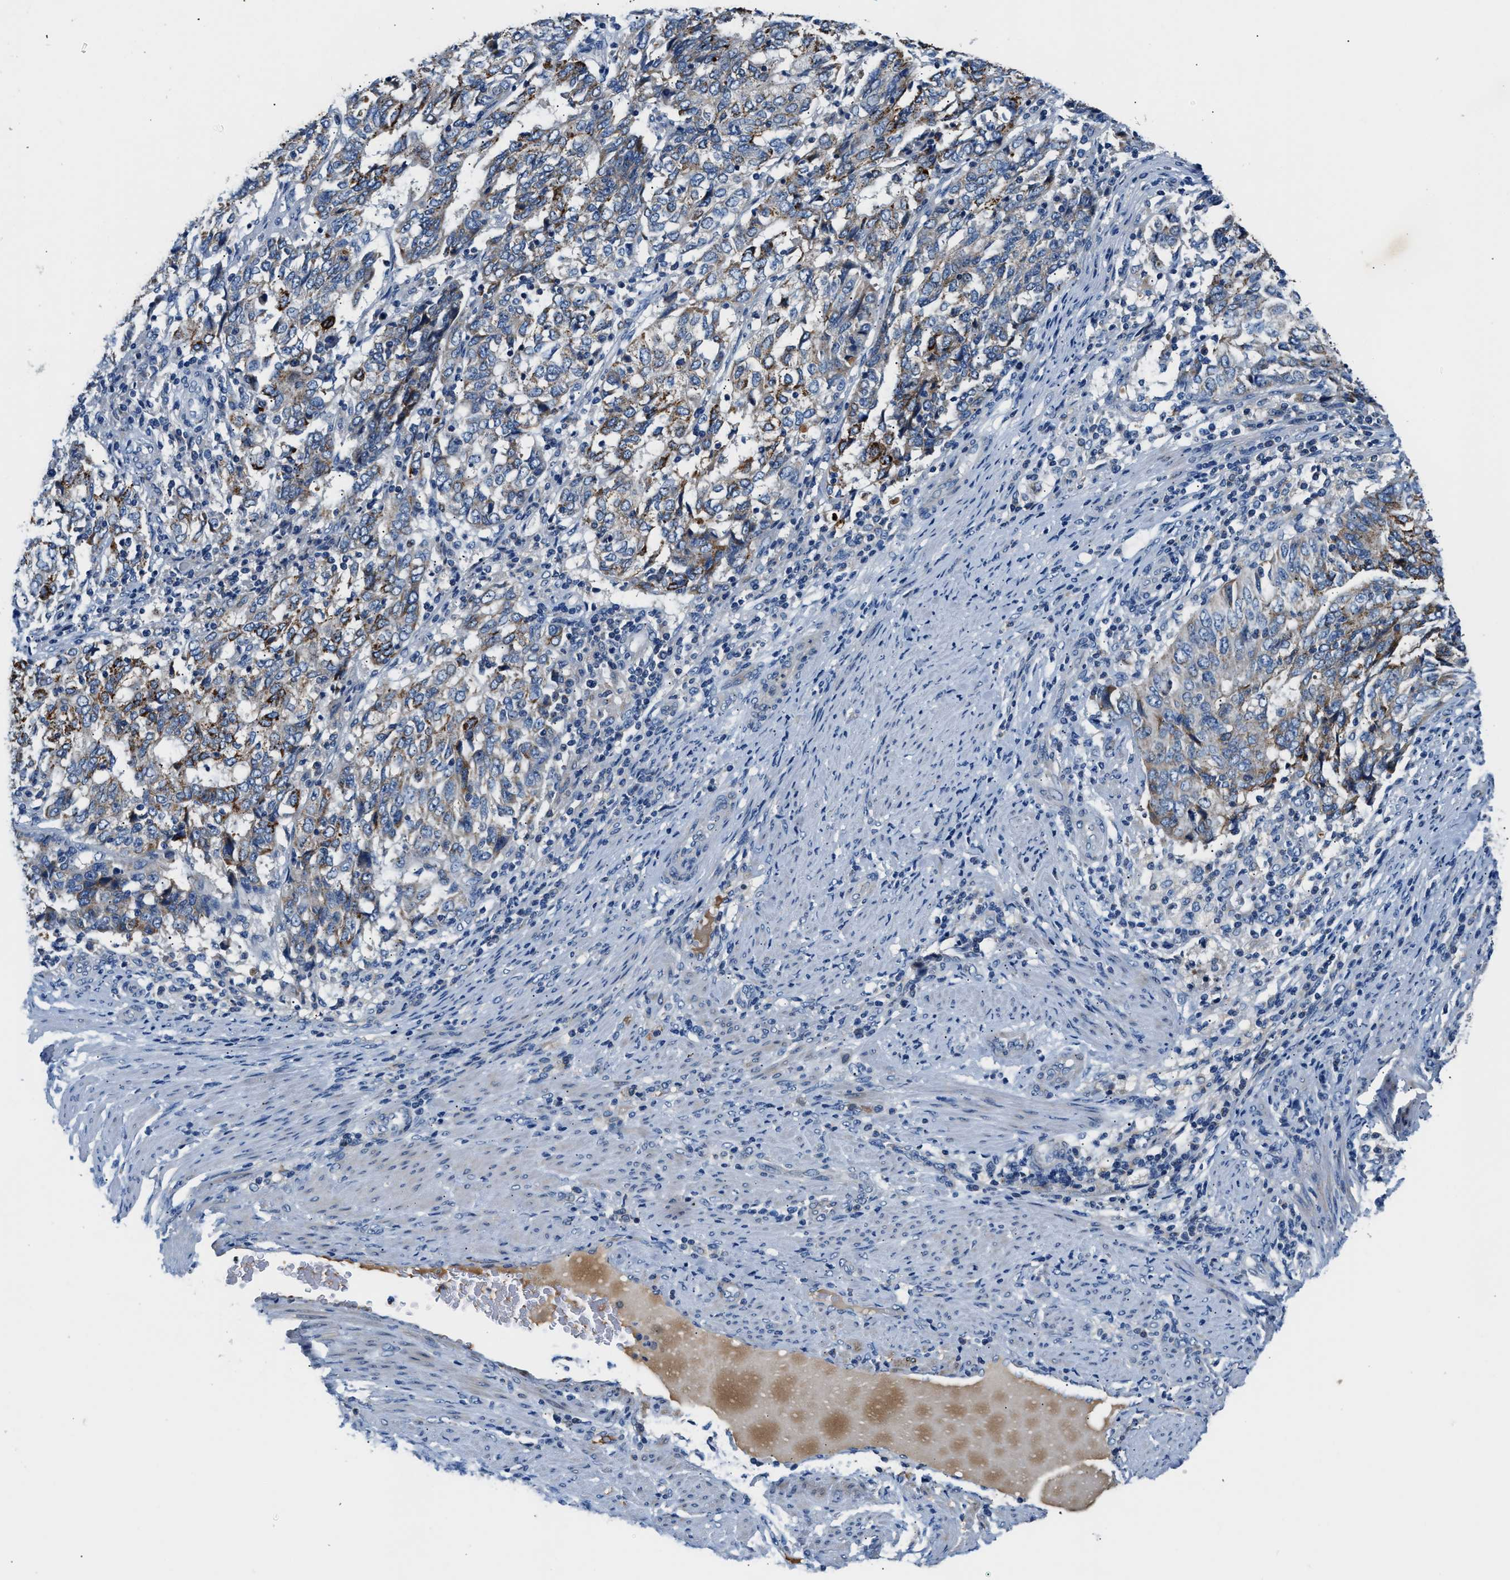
{"staining": {"intensity": "moderate", "quantity": "<25%", "location": "cytoplasmic/membranous"}, "tissue": "endometrial cancer", "cell_type": "Tumor cells", "image_type": "cancer", "snomed": [{"axis": "morphology", "description": "Adenocarcinoma, NOS"}, {"axis": "topography", "description": "Endometrium"}], "caption": "The immunohistochemical stain highlights moderate cytoplasmic/membranous positivity in tumor cells of adenocarcinoma (endometrial) tissue. (Stains: DAB in brown, nuclei in blue, Microscopy: brightfield microscopy at high magnification).", "gene": "TUT7", "patient": {"sex": "female", "age": 80}}